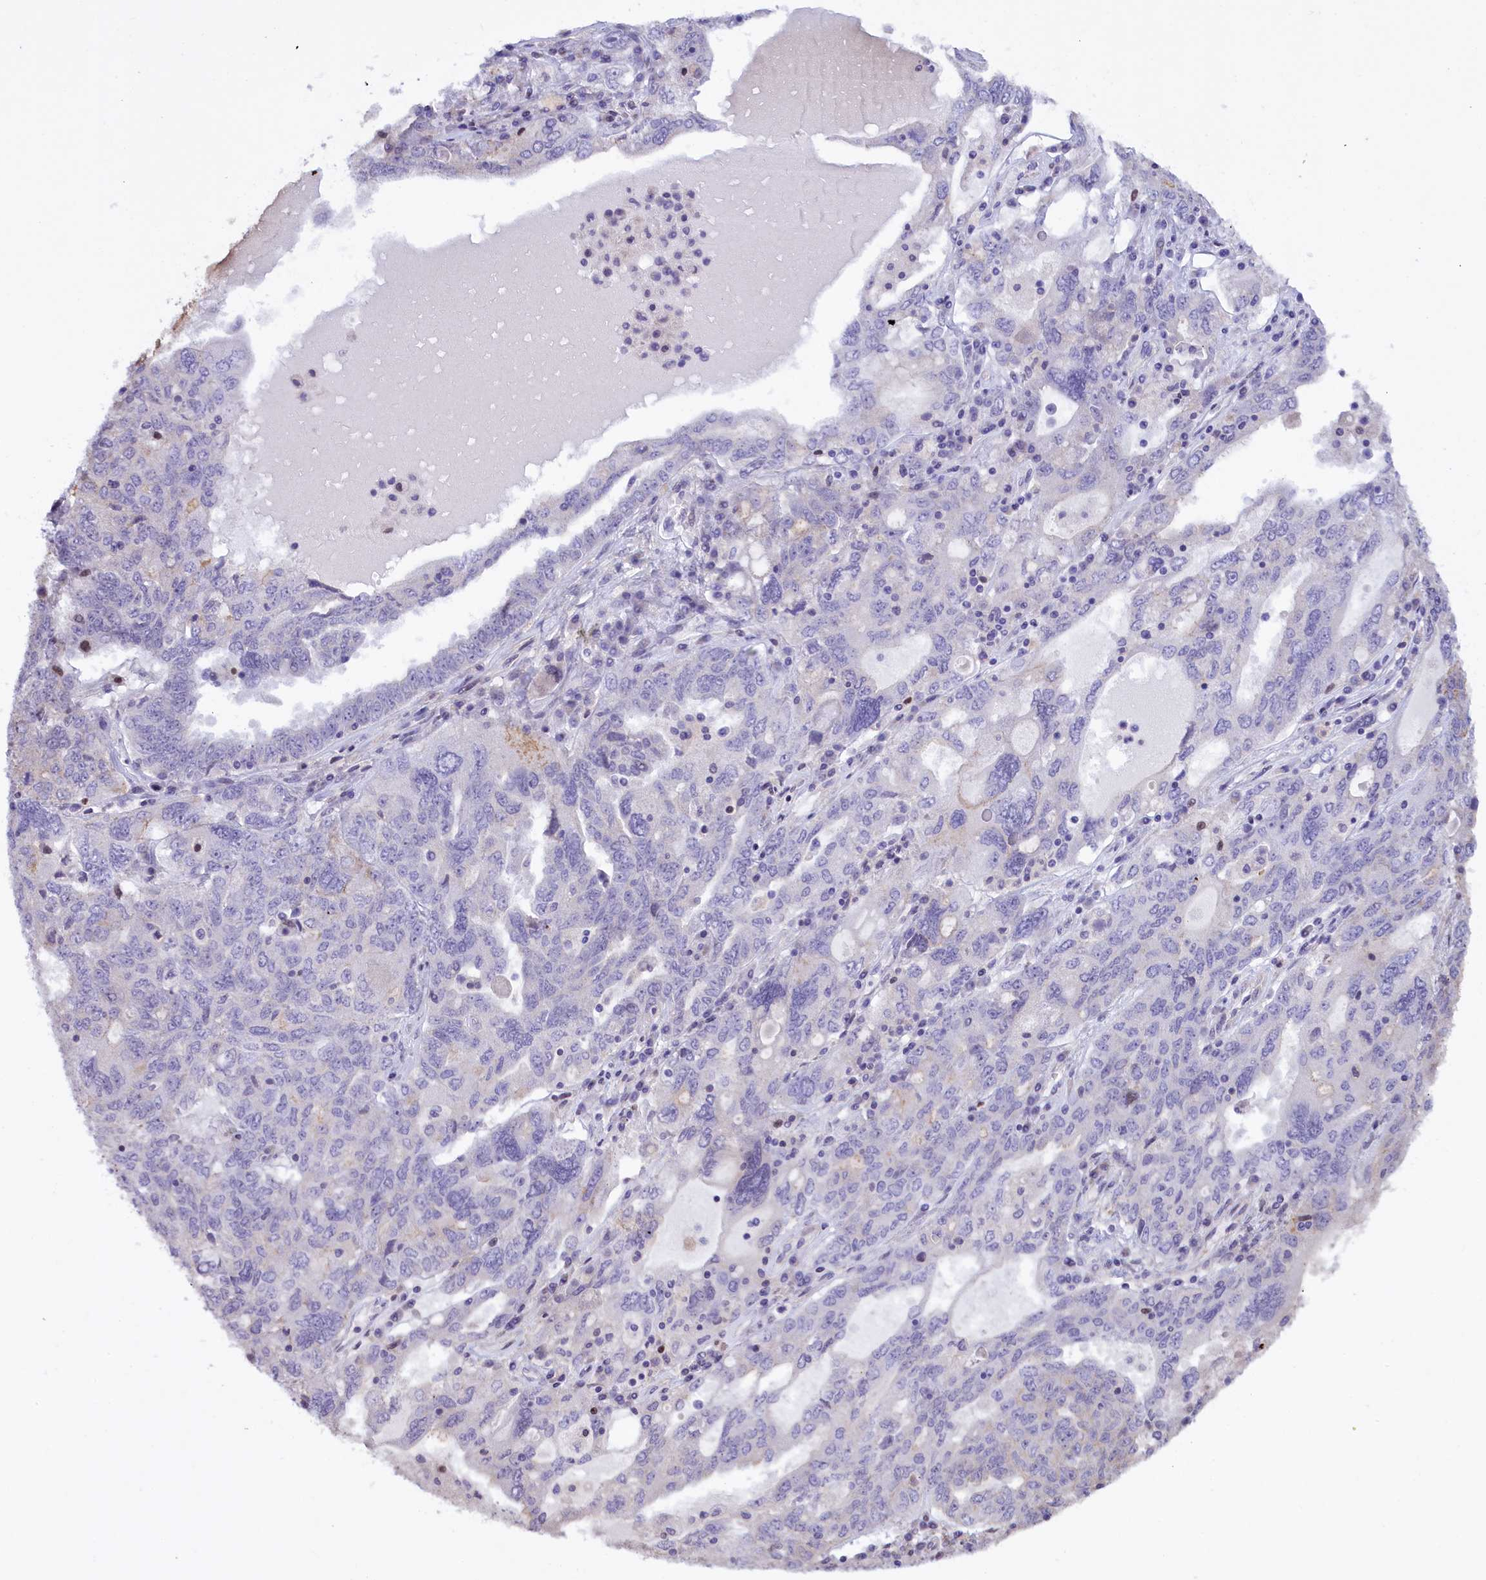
{"staining": {"intensity": "negative", "quantity": "none", "location": "none"}, "tissue": "ovarian cancer", "cell_type": "Tumor cells", "image_type": "cancer", "snomed": [{"axis": "morphology", "description": "Carcinoma, endometroid"}, {"axis": "topography", "description": "Ovary"}], "caption": "Tumor cells show no significant positivity in ovarian cancer (endometroid carcinoma).", "gene": "MAN2C1", "patient": {"sex": "female", "age": 62}}